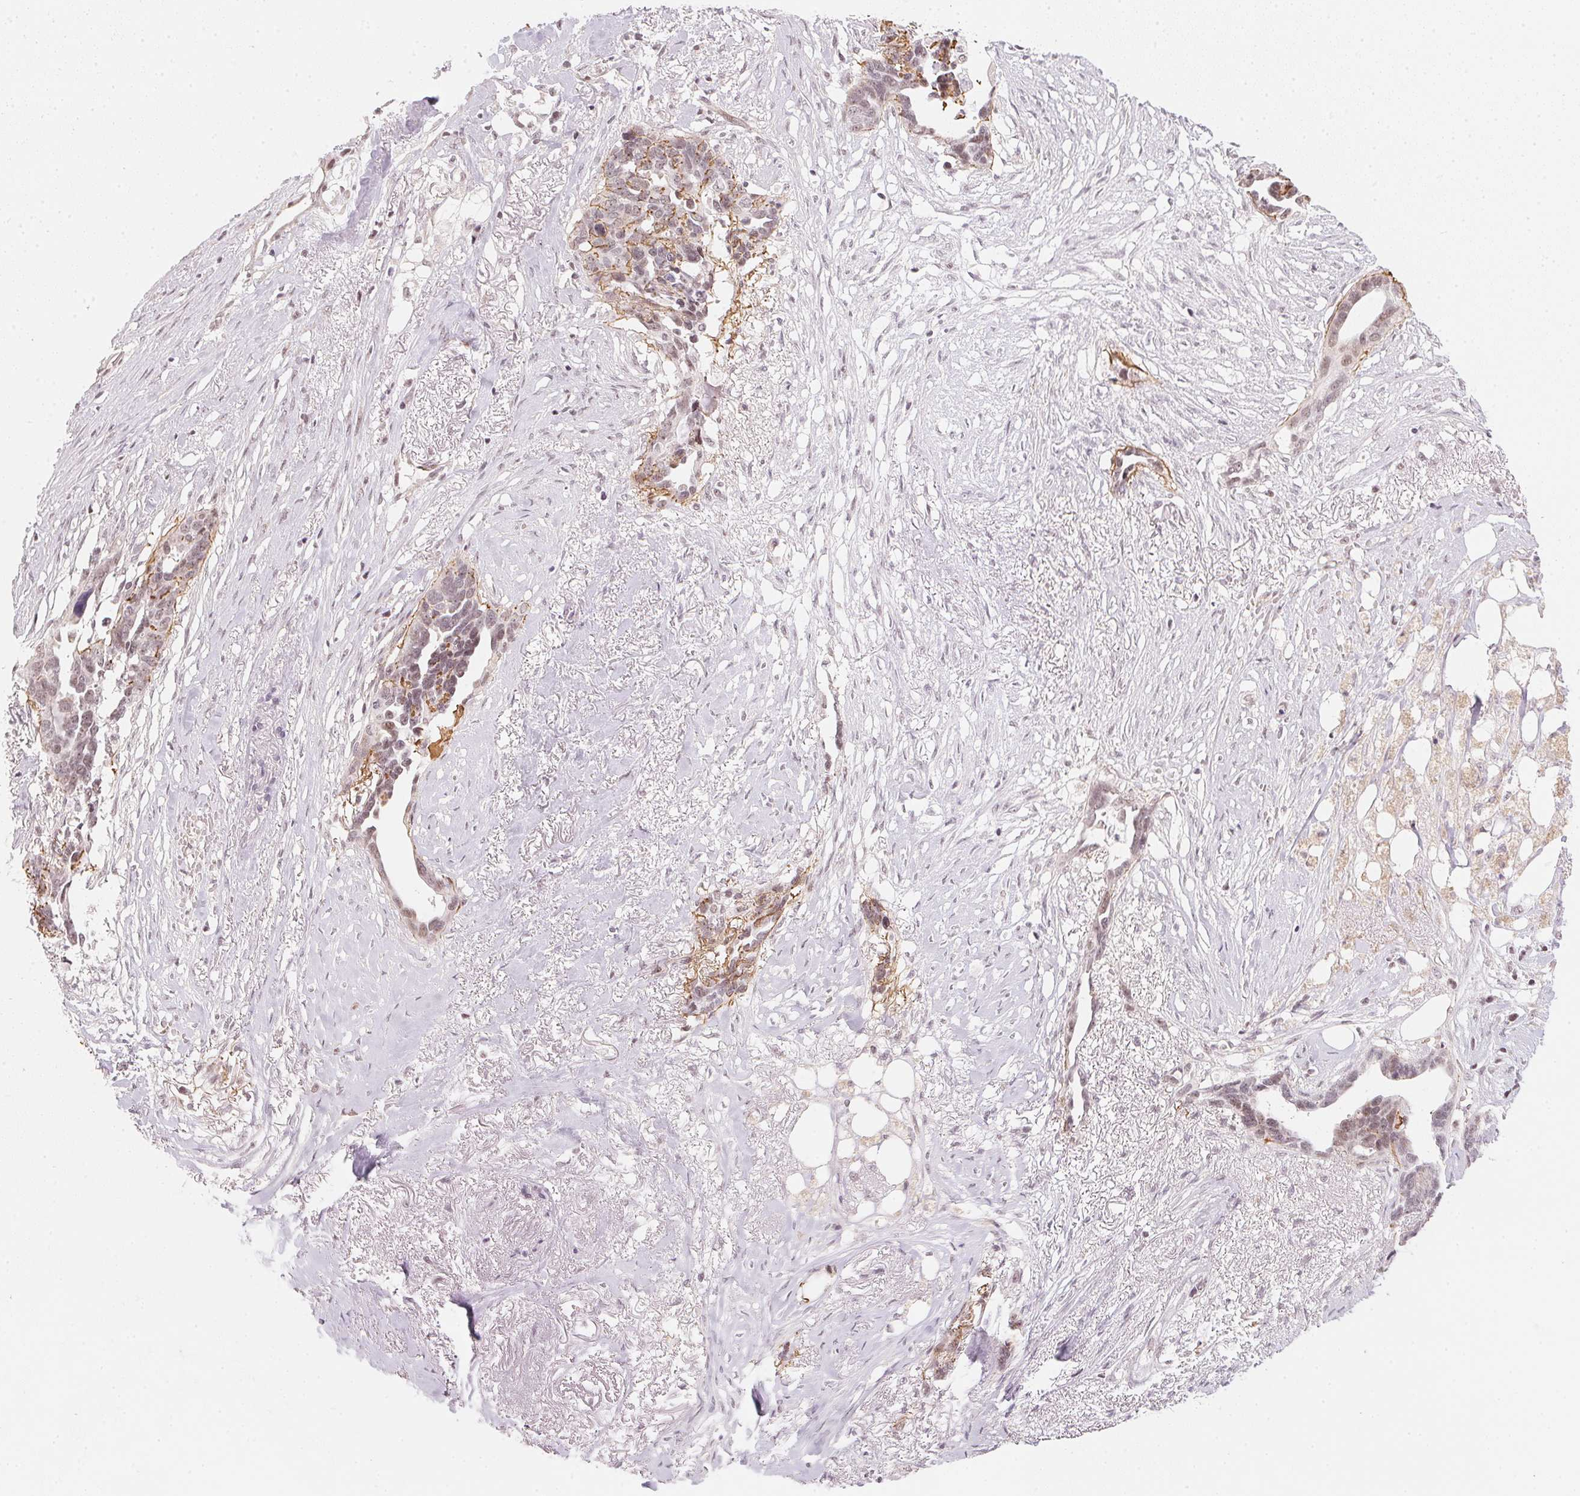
{"staining": {"intensity": "weak", "quantity": "25%-75%", "location": "cytoplasmic/membranous,nuclear"}, "tissue": "ovarian cancer", "cell_type": "Tumor cells", "image_type": "cancer", "snomed": [{"axis": "morphology", "description": "Cystadenocarcinoma, serous, NOS"}, {"axis": "topography", "description": "Ovary"}], "caption": "Ovarian cancer stained with DAB (3,3'-diaminobenzidine) immunohistochemistry shows low levels of weak cytoplasmic/membranous and nuclear positivity in approximately 25%-75% of tumor cells.", "gene": "KAT6A", "patient": {"sex": "female", "age": 69}}